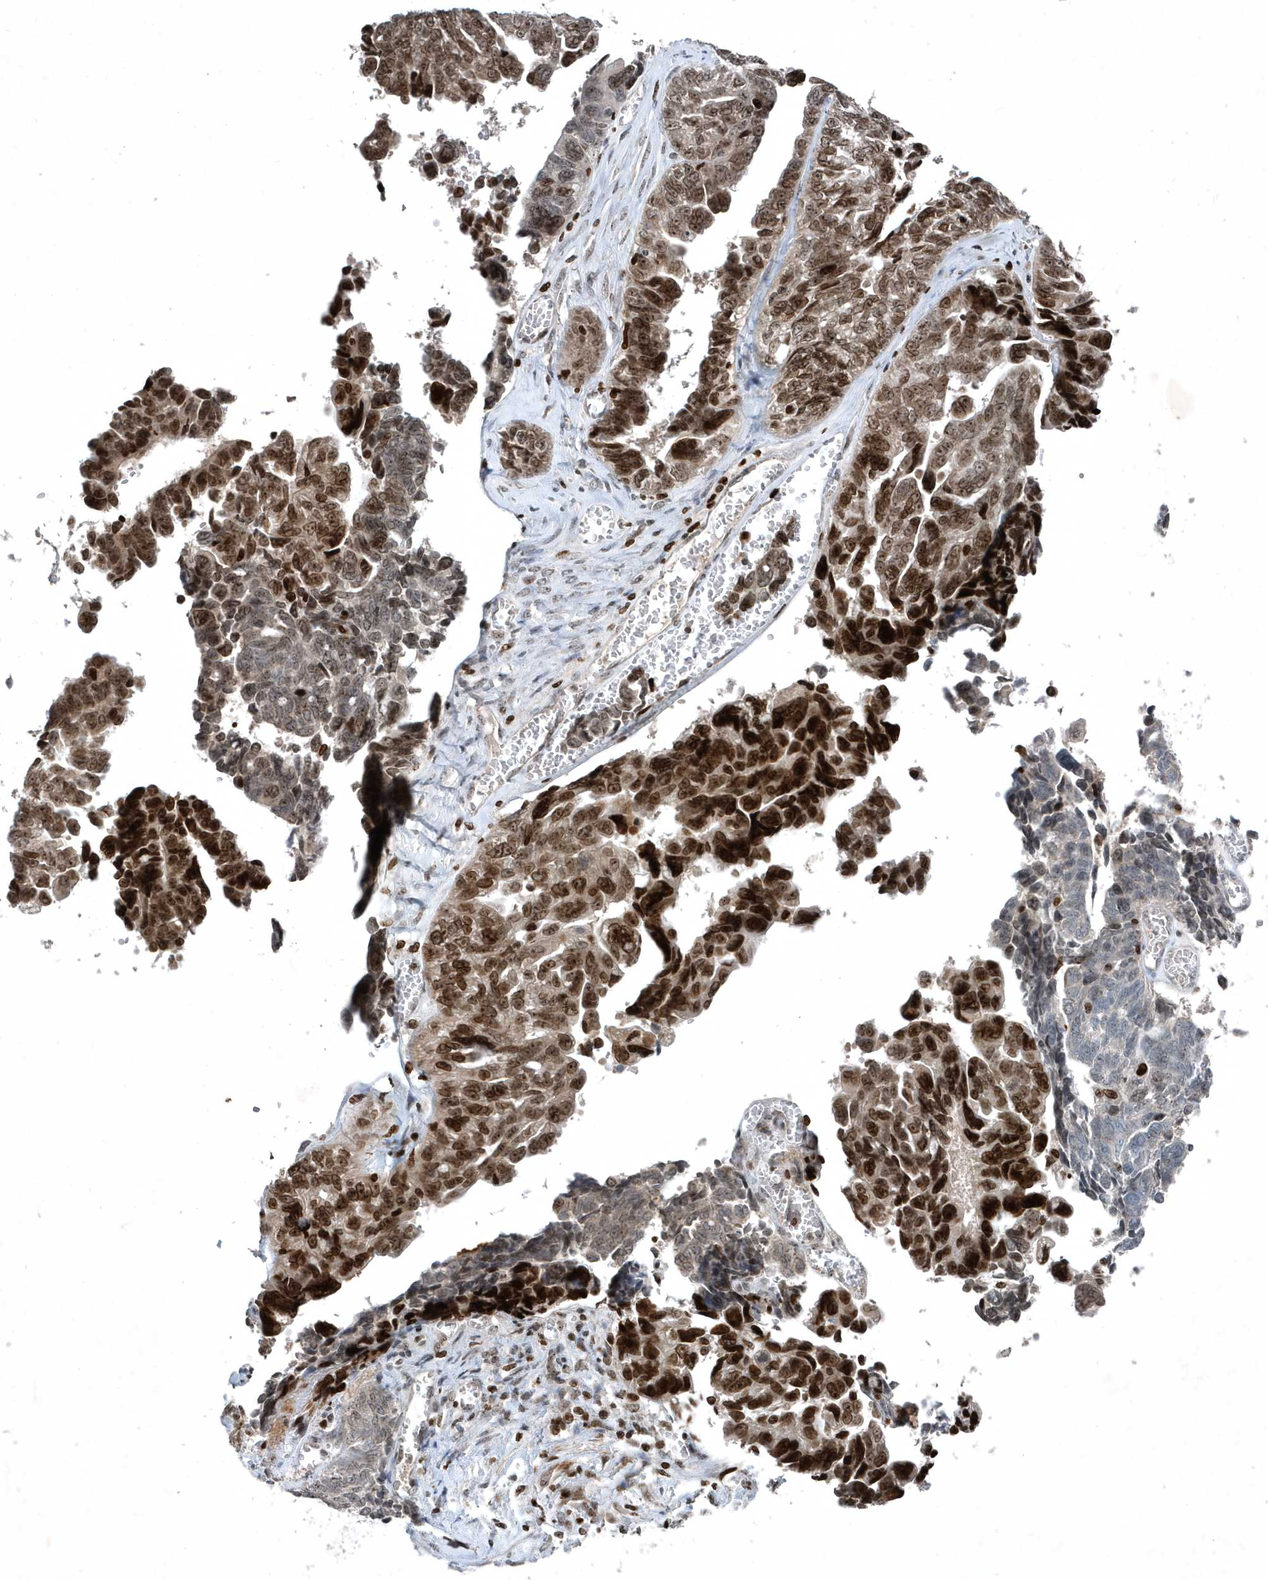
{"staining": {"intensity": "moderate", "quantity": ">75%", "location": "nuclear"}, "tissue": "ovarian cancer", "cell_type": "Tumor cells", "image_type": "cancer", "snomed": [{"axis": "morphology", "description": "Cystadenocarcinoma, serous, NOS"}, {"axis": "topography", "description": "Ovary"}], "caption": "Immunohistochemistry (IHC) image of human ovarian cancer stained for a protein (brown), which reveals medium levels of moderate nuclear expression in approximately >75% of tumor cells.", "gene": "QTRT2", "patient": {"sex": "female", "age": 79}}